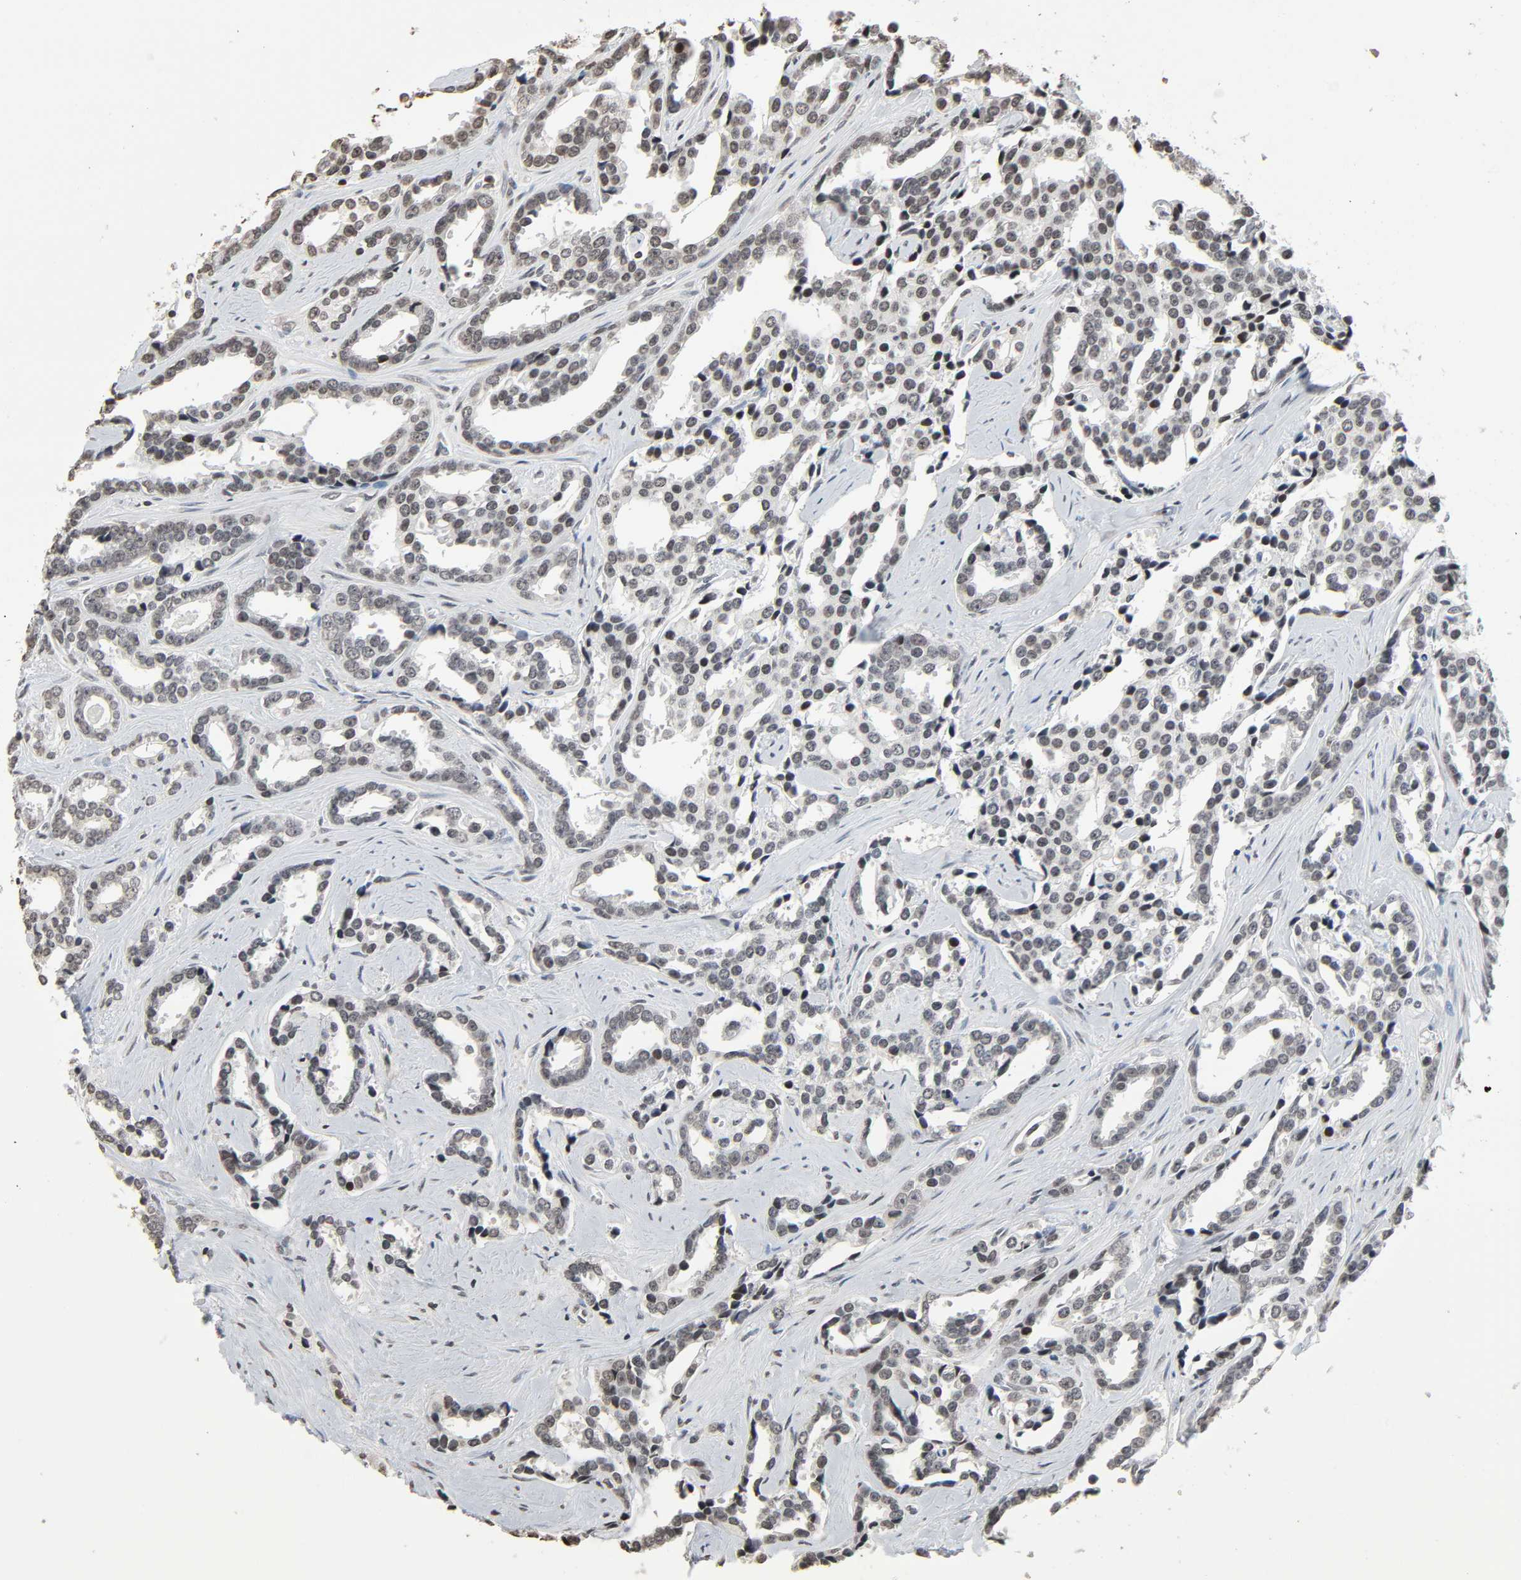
{"staining": {"intensity": "negative", "quantity": "none", "location": "none"}, "tissue": "prostate cancer", "cell_type": "Tumor cells", "image_type": "cancer", "snomed": [{"axis": "morphology", "description": "Adenocarcinoma, High grade"}, {"axis": "topography", "description": "Prostate"}], "caption": "Immunohistochemical staining of prostate adenocarcinoma (high-grade) demonstrates no significant expression in tumor cells.", "gene": "STK4", "patient": {"sex": "male", "age": 67}}